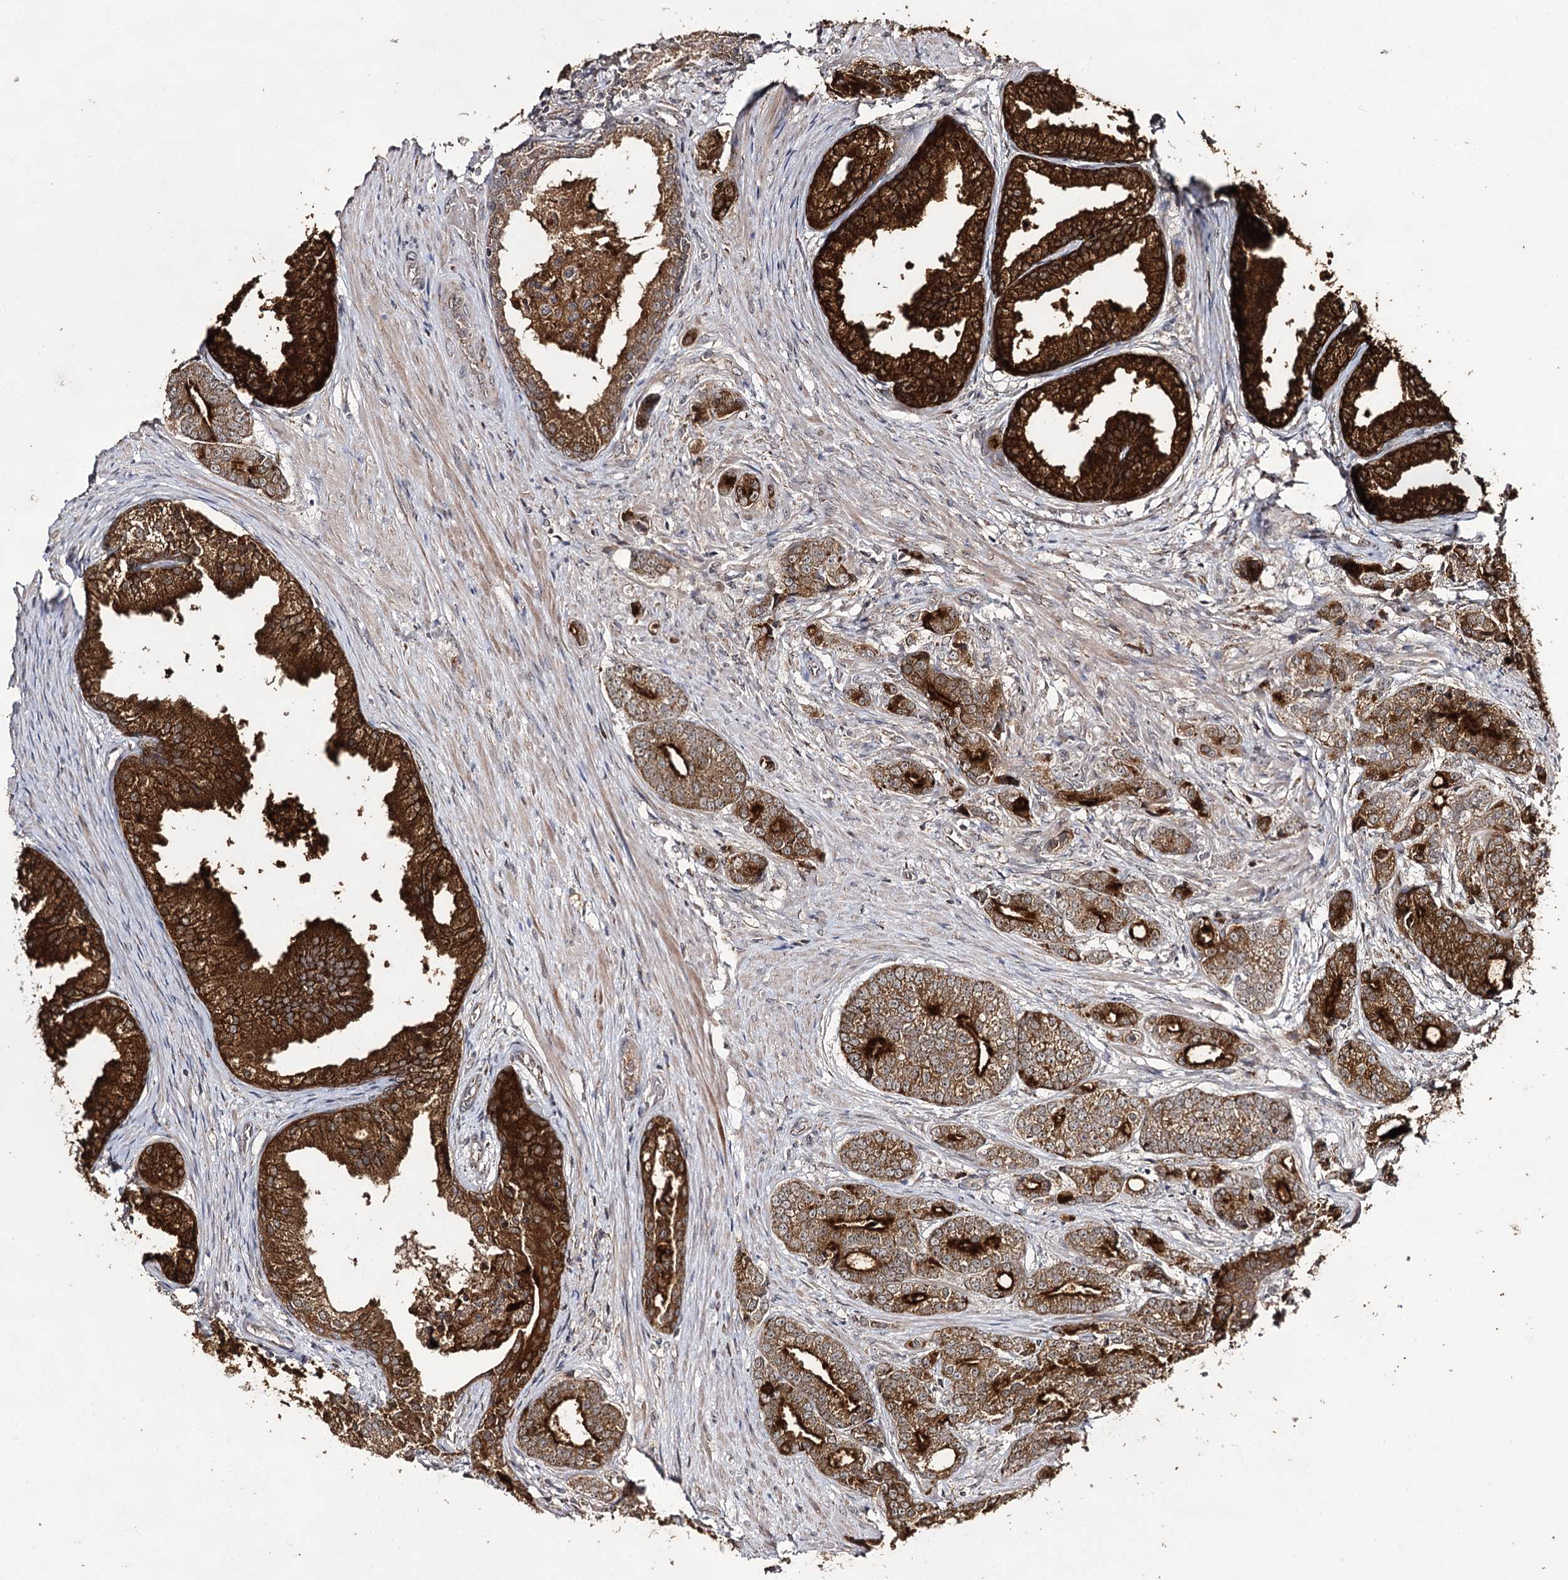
{"staining": {"intensity": "strong", "quantity": ">75%", "location": "cytoplasmic/membranous,nuclear"}, "tissue": "prostate cancer", "cell_type": "Tumor cells", "image_type": "cancer", "snomed": [{"axis": "morphology", "description": "Adenocarcinoma, Low grade"}, {"axis": "topography", "description": "Prostate"}], "caption": "Protein expression analysis of human prostate adenocarcinoma (low-grade) reveals strong cytoplasmic/membranous and nuclear expression in about >75% of tumor cells.", "gene": "ACTR6", "patient": {"sex": "male", "age": 71}}